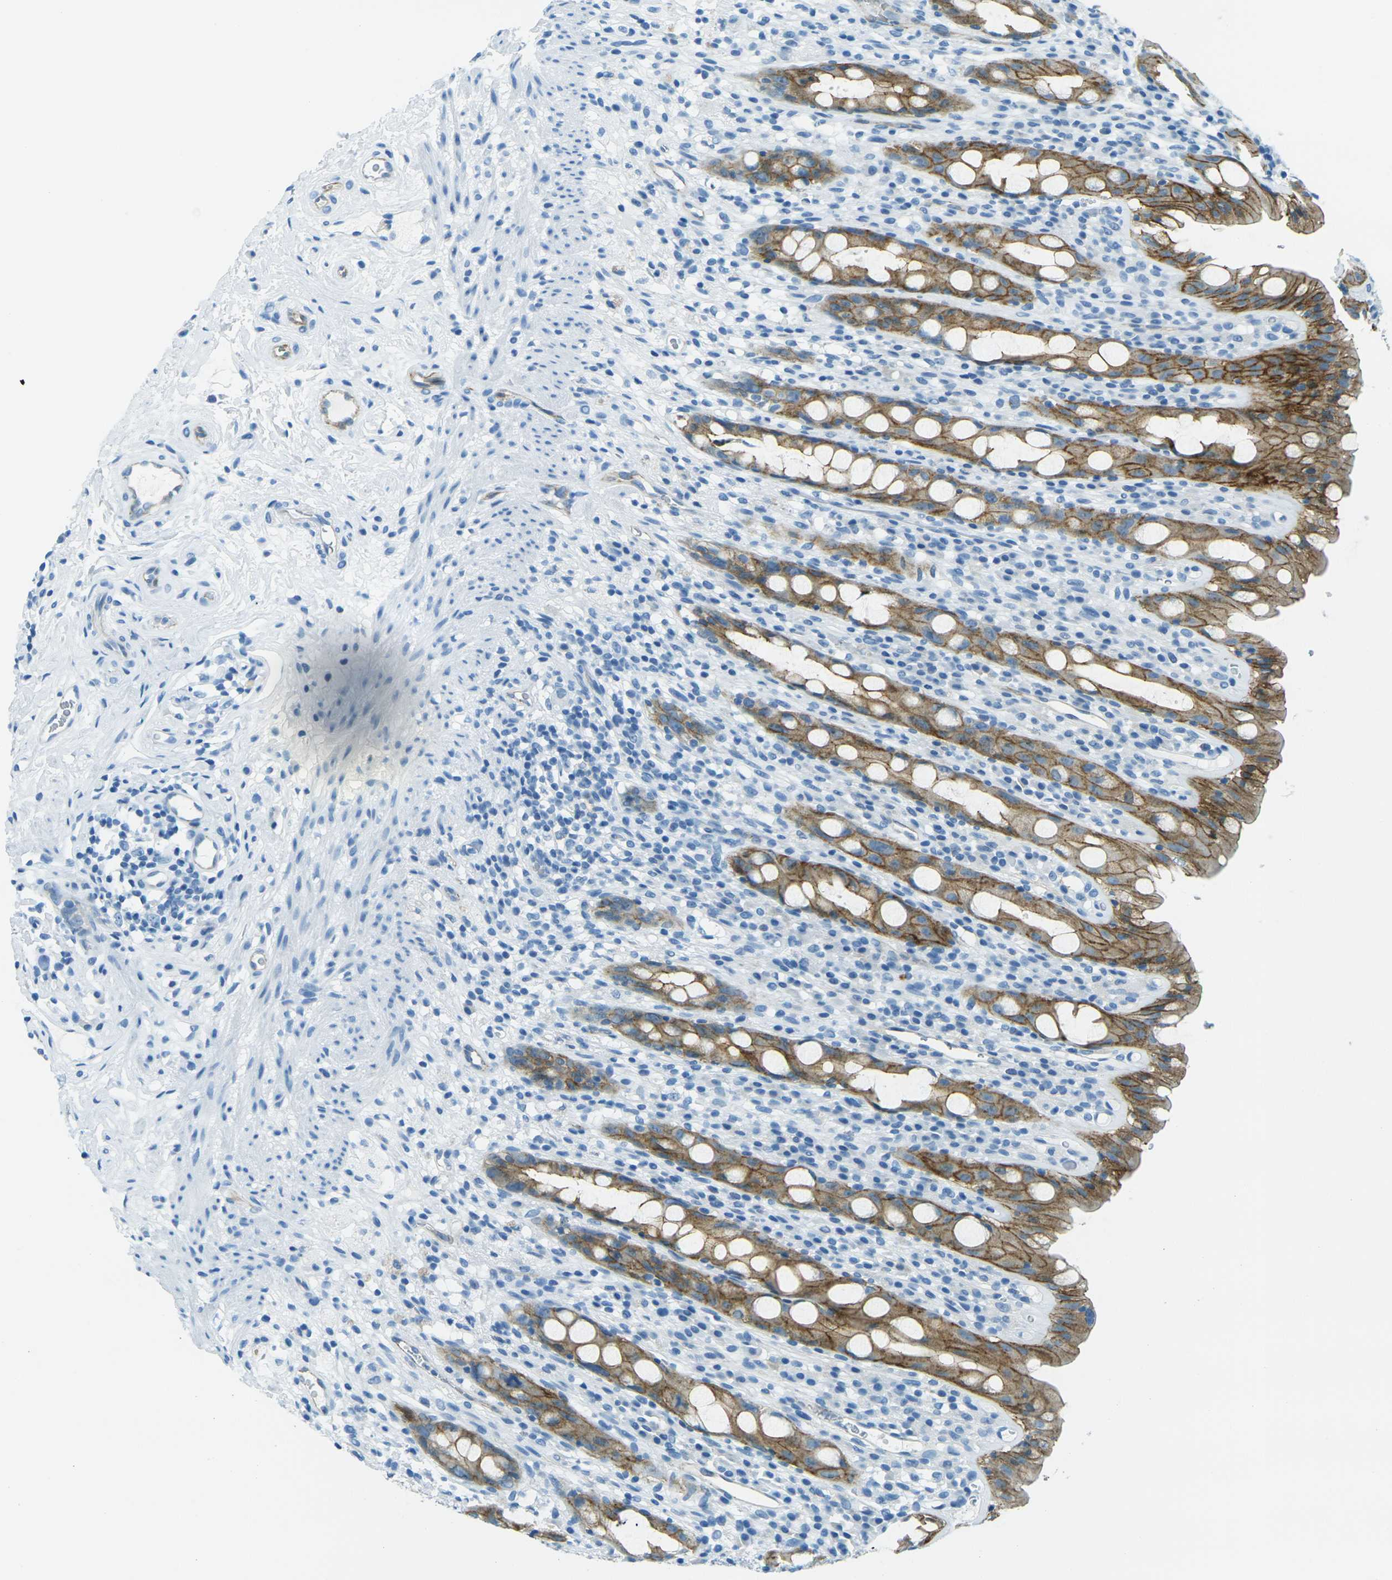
{"staining": {"intensity": "strong", "quantity": ">75%", "location": "cytoplasmic/membranous"}, "tissue": "rectum", "cell_type": "Glandular cells", "image_type": "normal", "snomed": [{"axis": "morphology", "description": "Normal tissue, NOS"}, {"axis": "topography", "description": "Rectum"}], "caption": "IHC (DAB (3,3'-diaminobenzidine)) staining of normal rectum demonstrates strong cytoplasmic/membranous protein expression in approximately >75% of glandular cells.", "gene": "OCLN", "patient": {"sex": "male", "age": 44}}